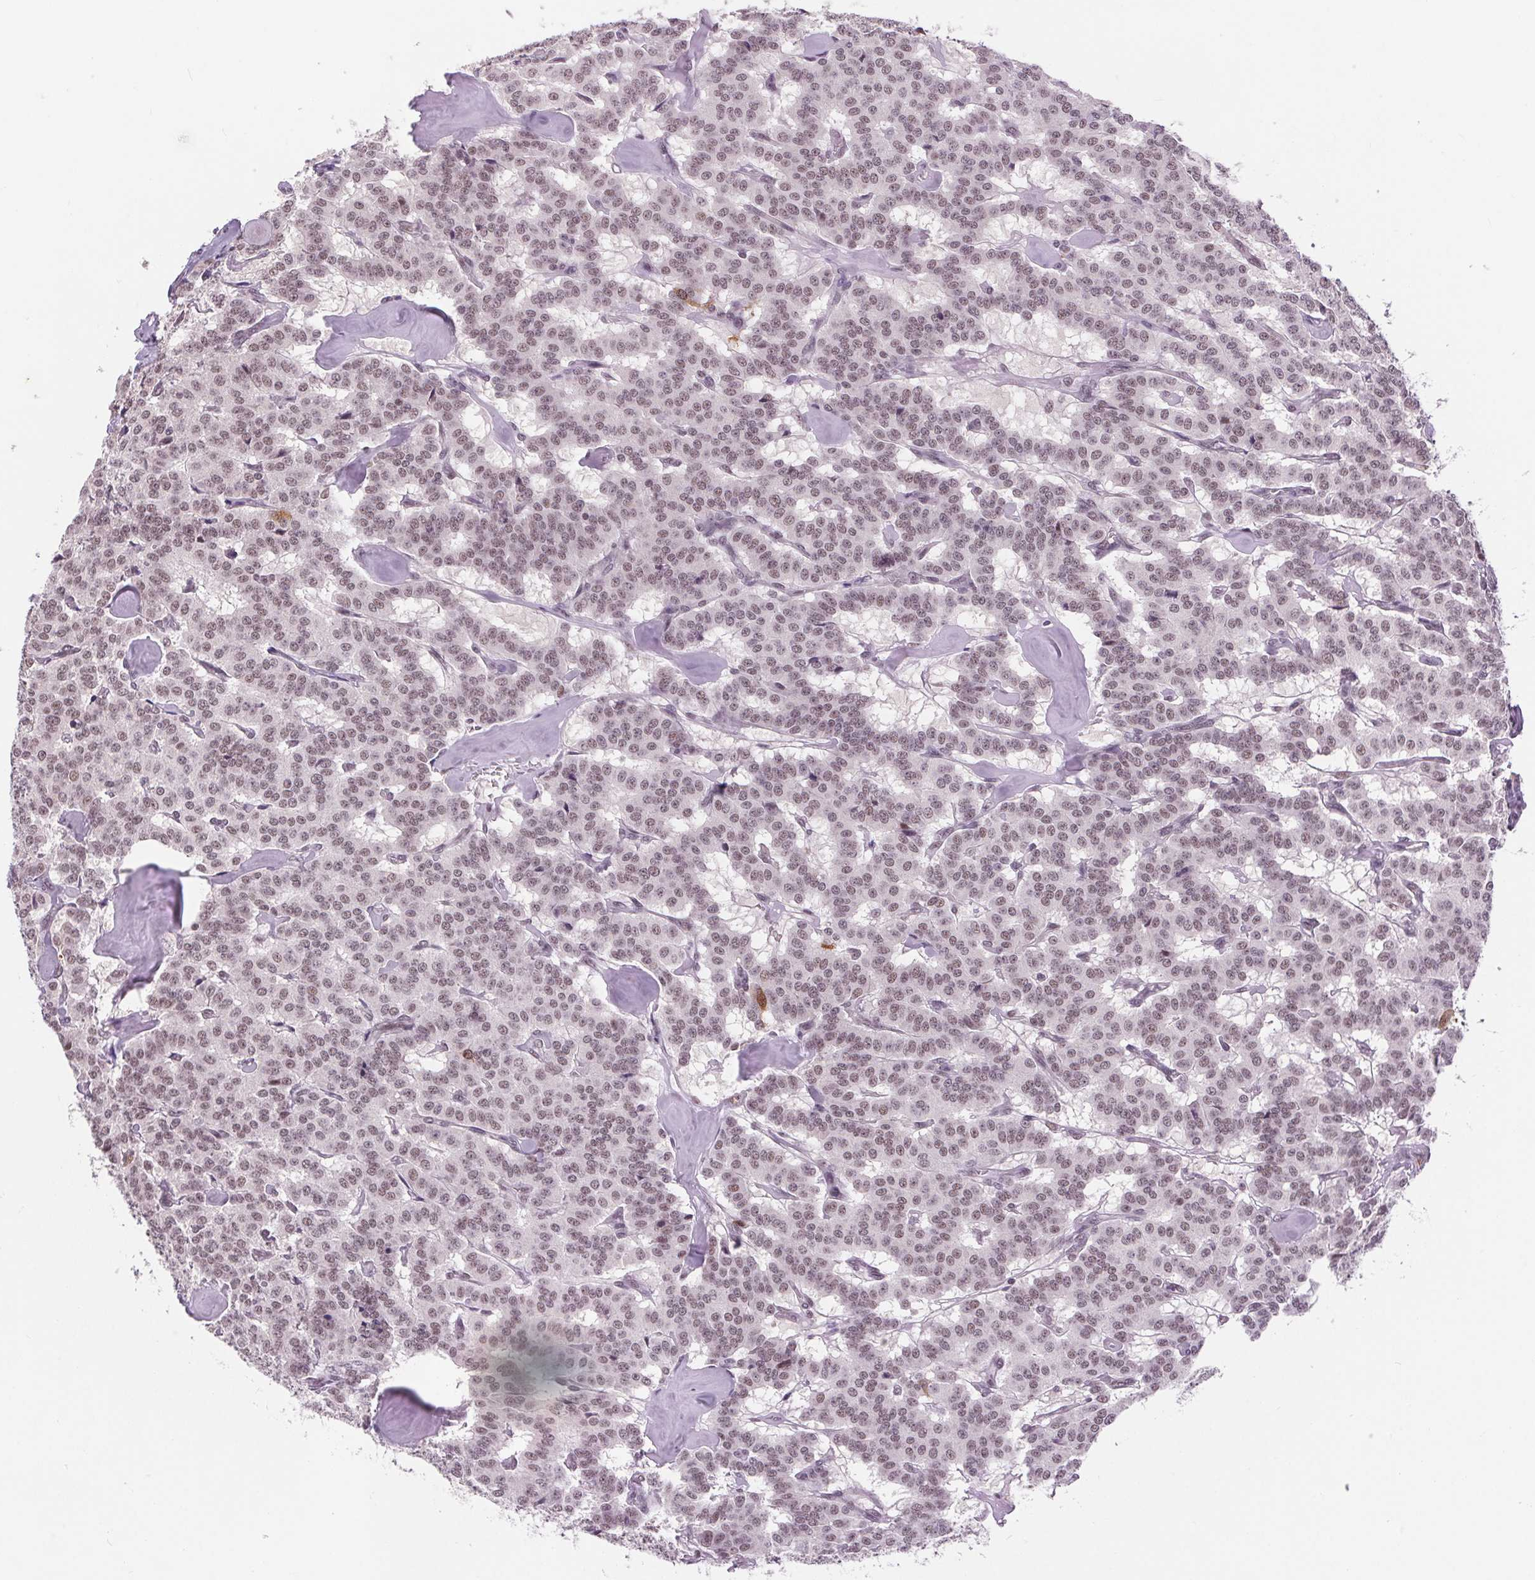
{"staining": {"intensity": "weak", "quantity": ">75%", "location": "nuclear"}, "tissue": "carcinoid", "cell_type": "Tumor cells", "image_type": "cancer", "snomed": [{"axis": "morphology", "description": "Carcinoid, malignant, NOS"}, {"axis": "topography", "description": "Lung"}], "caption": "Carcinoid stained with a protein marker exhibits weak staining in tumor cells.", "gene": "CD2BP2", "patient": {"sex": "female", "age": 46}}